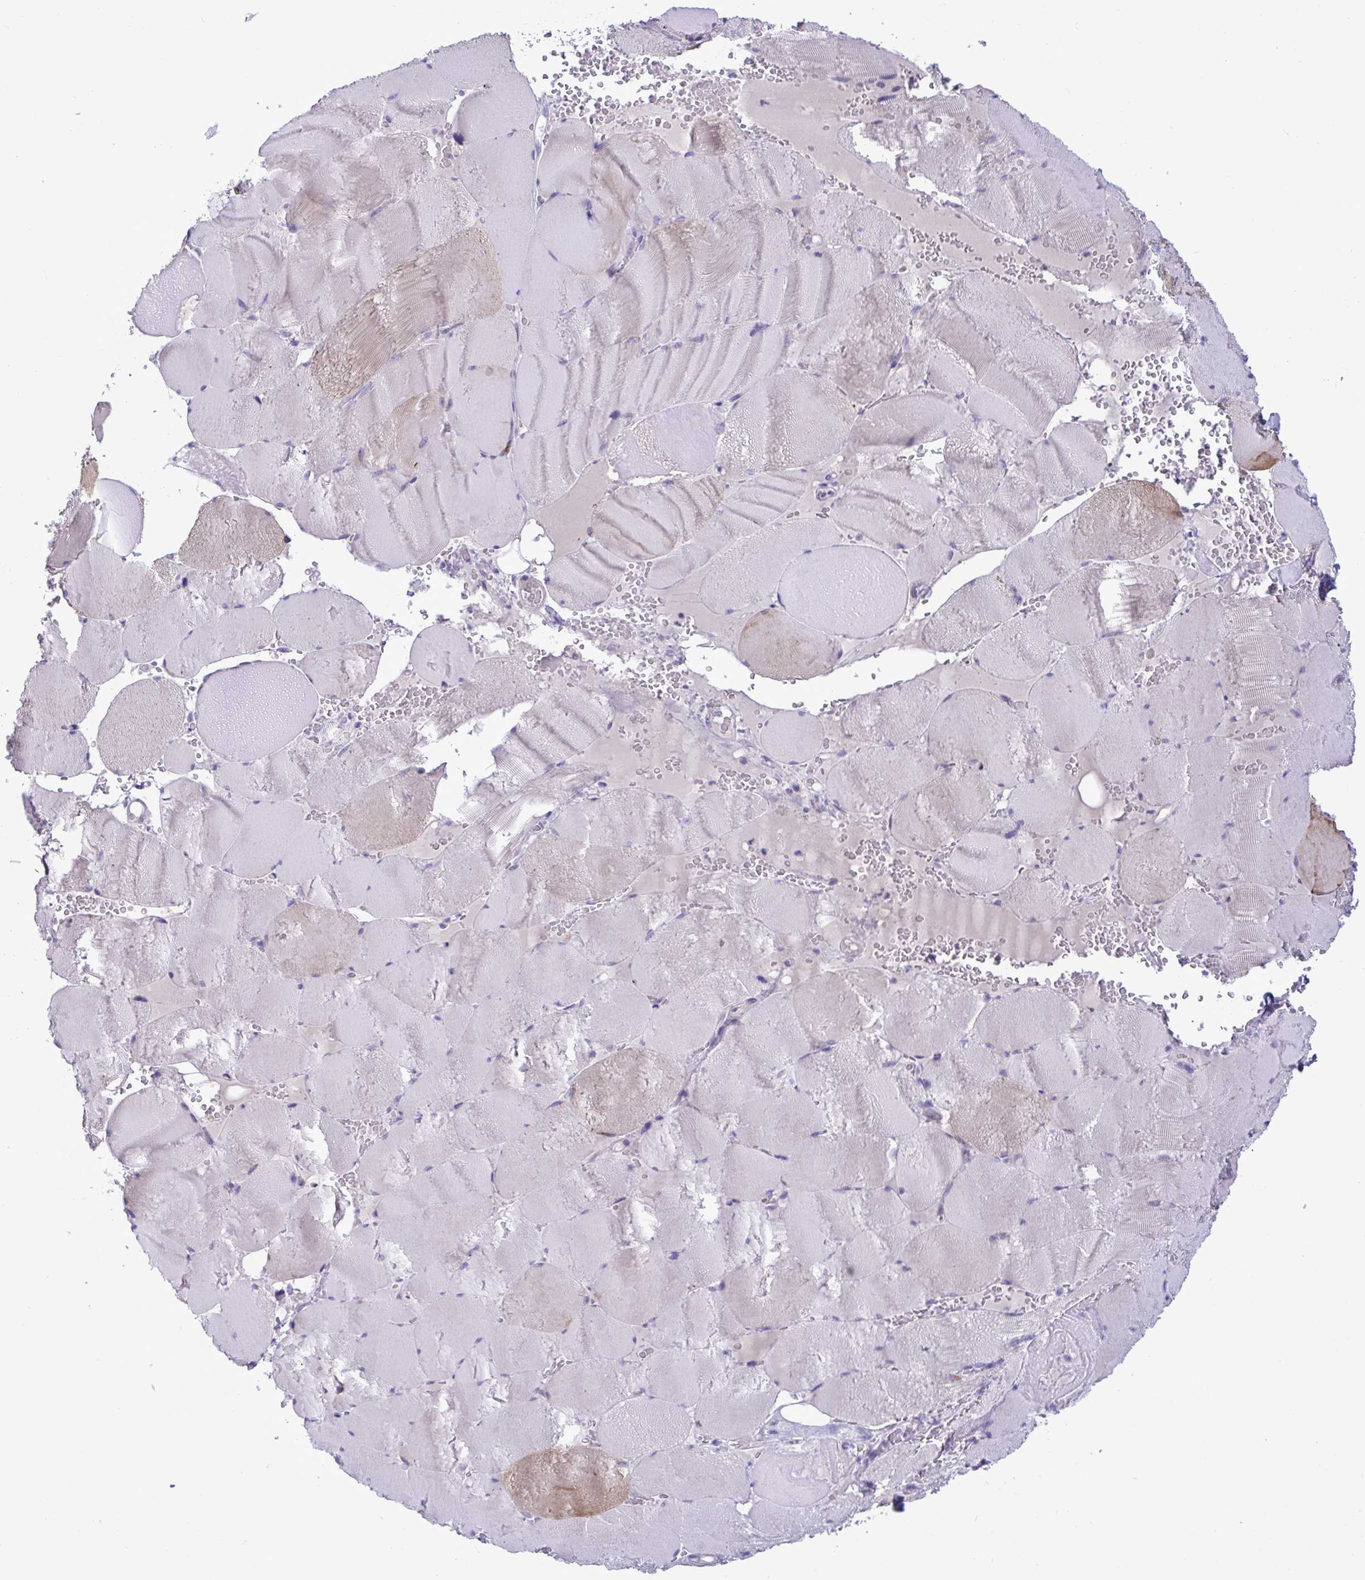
{"staining": {"intensity": "weak", "quantity": "<25%", "location": "cytoplasmic/membranous"}, "tissue": "skeletal muscle", "cell_type": "Myocytes", "image_type": "normal", "snomed": [{"axis": "morphology", "description": "Normal tissue, NOS"}, {"axis": "topography", "description": "Skeletal muscle"}, {"axis": "topography", "description": "Head-Neck"}], "caption": "Immunohistochemistry (IHC) photomicrograph of normal skeletal muscle: skeletal muscle stained with DAB (3,3'-diaminobenzidine) exhibits no significant protein positivity in myocytes. Brightfield microscopy of immunohistochemistry (IHC) stained with DAB (brown) and hematoxylin (blue), captured at high magnification.", "gene": "FAM86B1", "patient": {"sex": "male", "age": 66}}